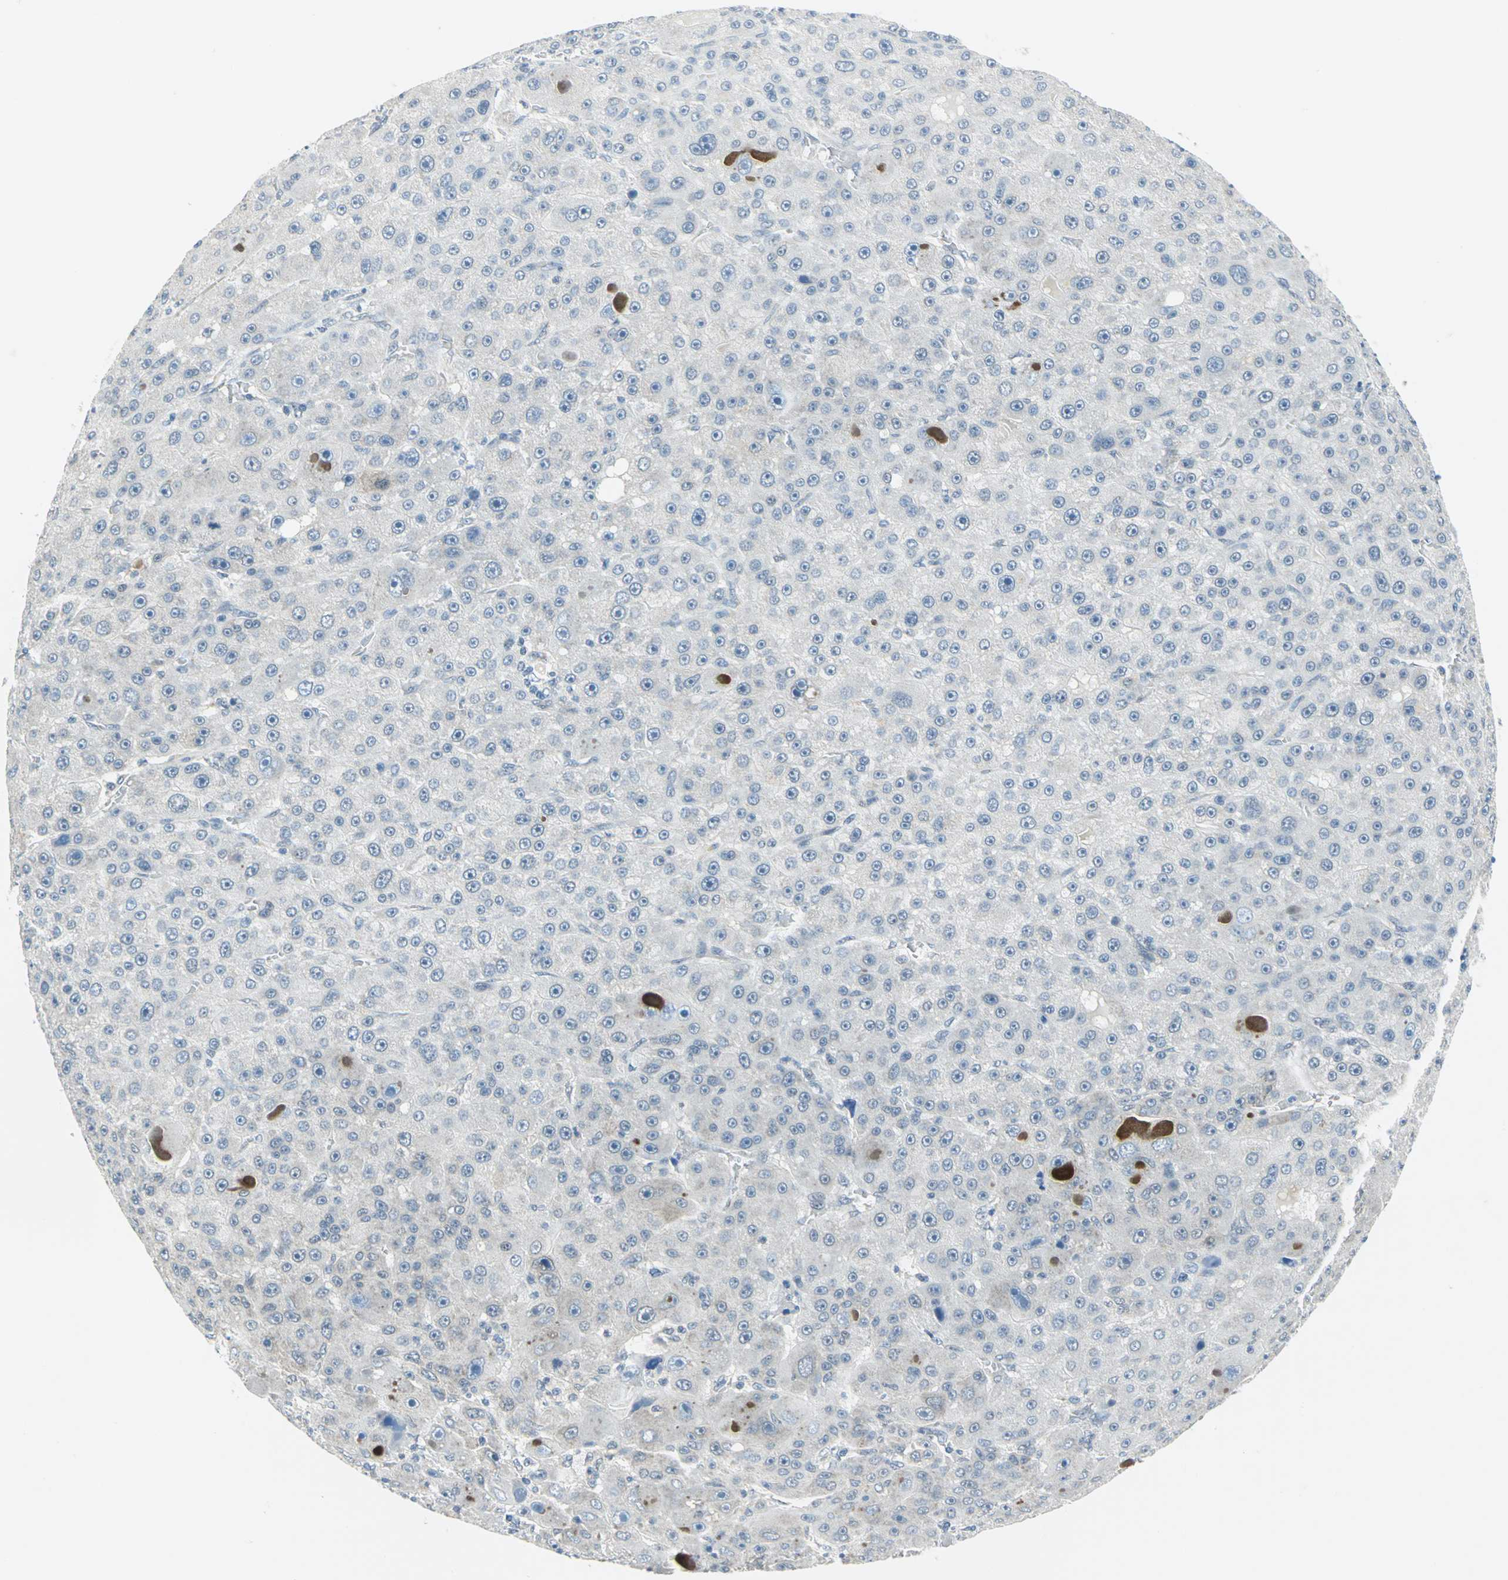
{"staining": {"intensity": "negative", "quantity": "none", "location": "none"}, "tissue": "liver cancer", "cell_type": "Tumor cells", "image_type": "cancer", "snomed": [{"axis": "morphology", "description": "Carcinoma, Hepatocellular, NOS"}, {"axis": "topography", "description": "Liver"}], "caption": "Photomicrograph shows no significant protein positivity in tumor cells of liver cancer. (DAB (3,3'-diaminobenzidine) immunohistochemistry with hematoxylin counter stain).", "gene": "PIN1", "patient": {"sex": "male", "age": 76}}